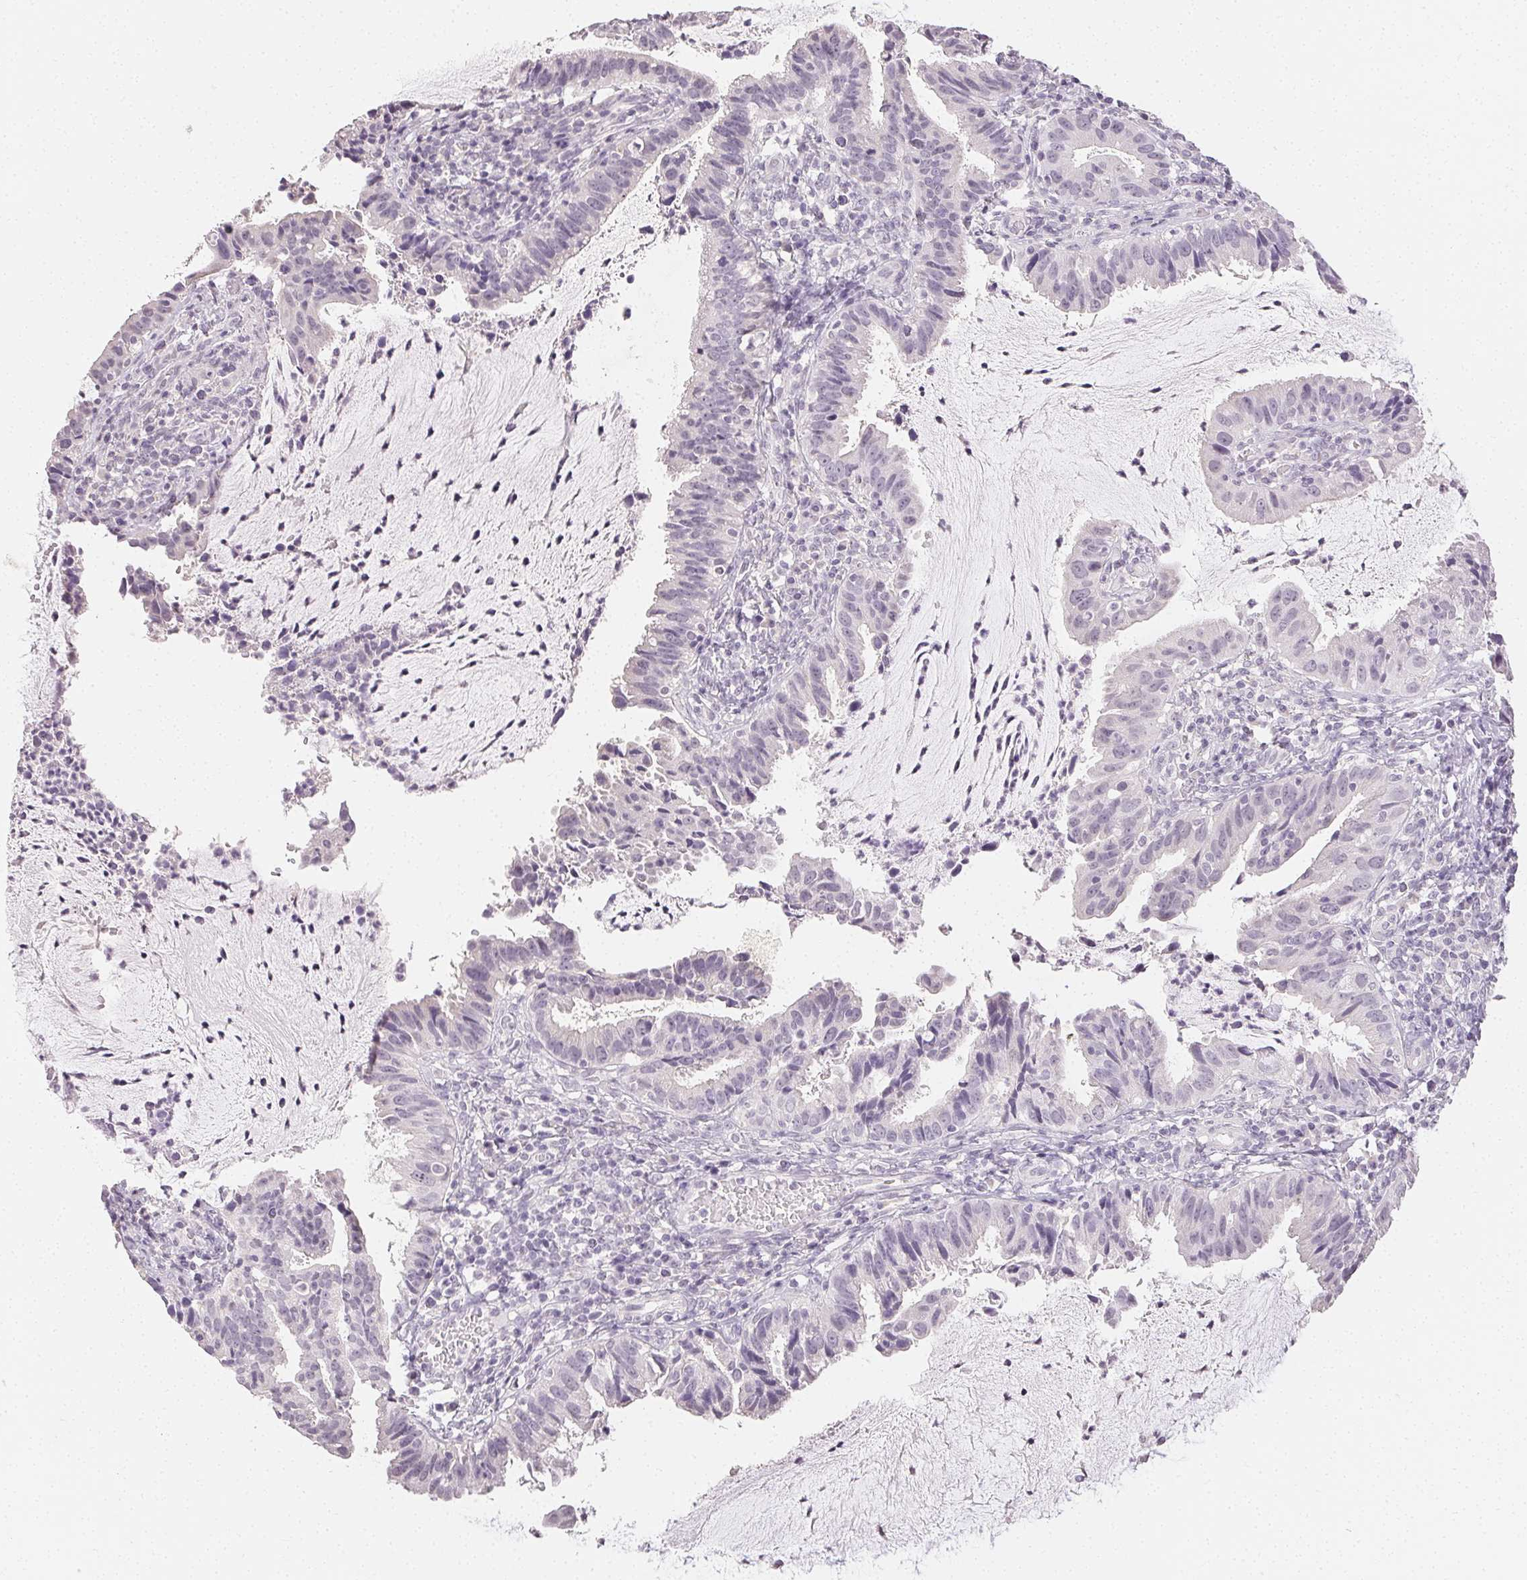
{"staining": {"intensity": "negative", "quantity": "none", "location": "none"}, "tissue": "cervical cancer", "cell_type": "Tumor cells", "image_type": "cancer", "snomed": [{"axis": "morphology", "description": "Adenocarcinoma, NOS"}, {"axis": "topography", "description": "Cervix"}], "caption": "Histopathology image shows no protein expression in tumor cells of cervical adenocarcinoma tissue. (DAB IHC, high magnification).", "gene": "TMEM174", "patient": {"sex": "female", "age": 34}}